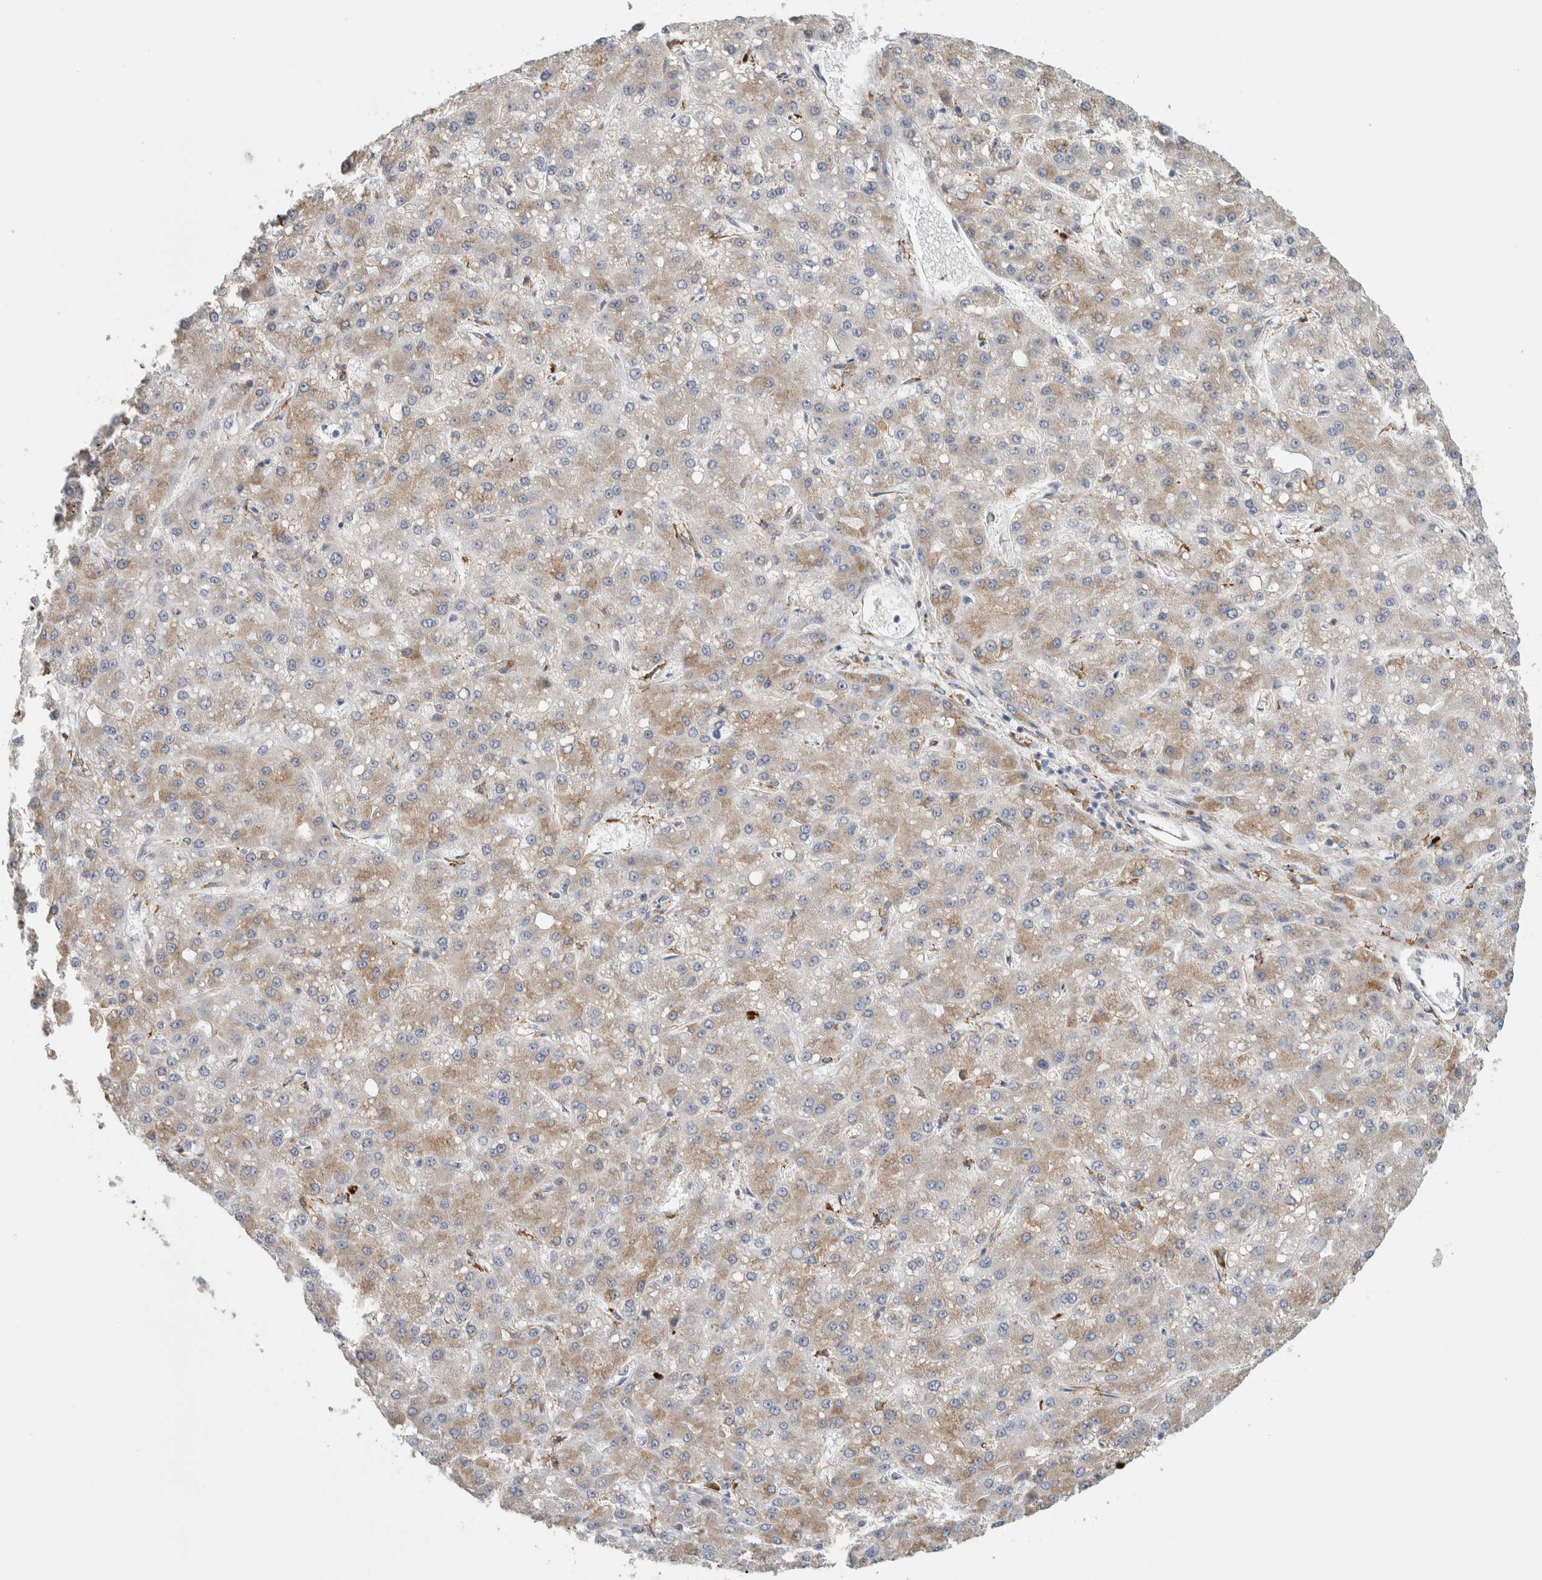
{"staining": {"intensity": "weak", "quantity": ">75%", "location": "cytoplasmic/membranous"}, "tissue": "liver cancer", "cell_type": "Tumor cells", "image_type": "cancer", "snomed": [{"axis": "morphology", "description": "Carcinoma, Hepatocellular, NOS"}, {"axis": "topography", "description": "Liver"}], "caption": "High-magnification brightfield microscopy of liver cancer stained with DAB (brown) and counterstained with hematoxylin (blue). tumor cells exhibit weak cytoplasmic/membranous staining is appreciated in approximately>75% of cells. (DAB (3,3'-diaminobenzidine) IHC, brown staining for protein, blue staining for nuclei).", "gene": "P4HA1", "patient": {"sex": "male", "age": 67}}